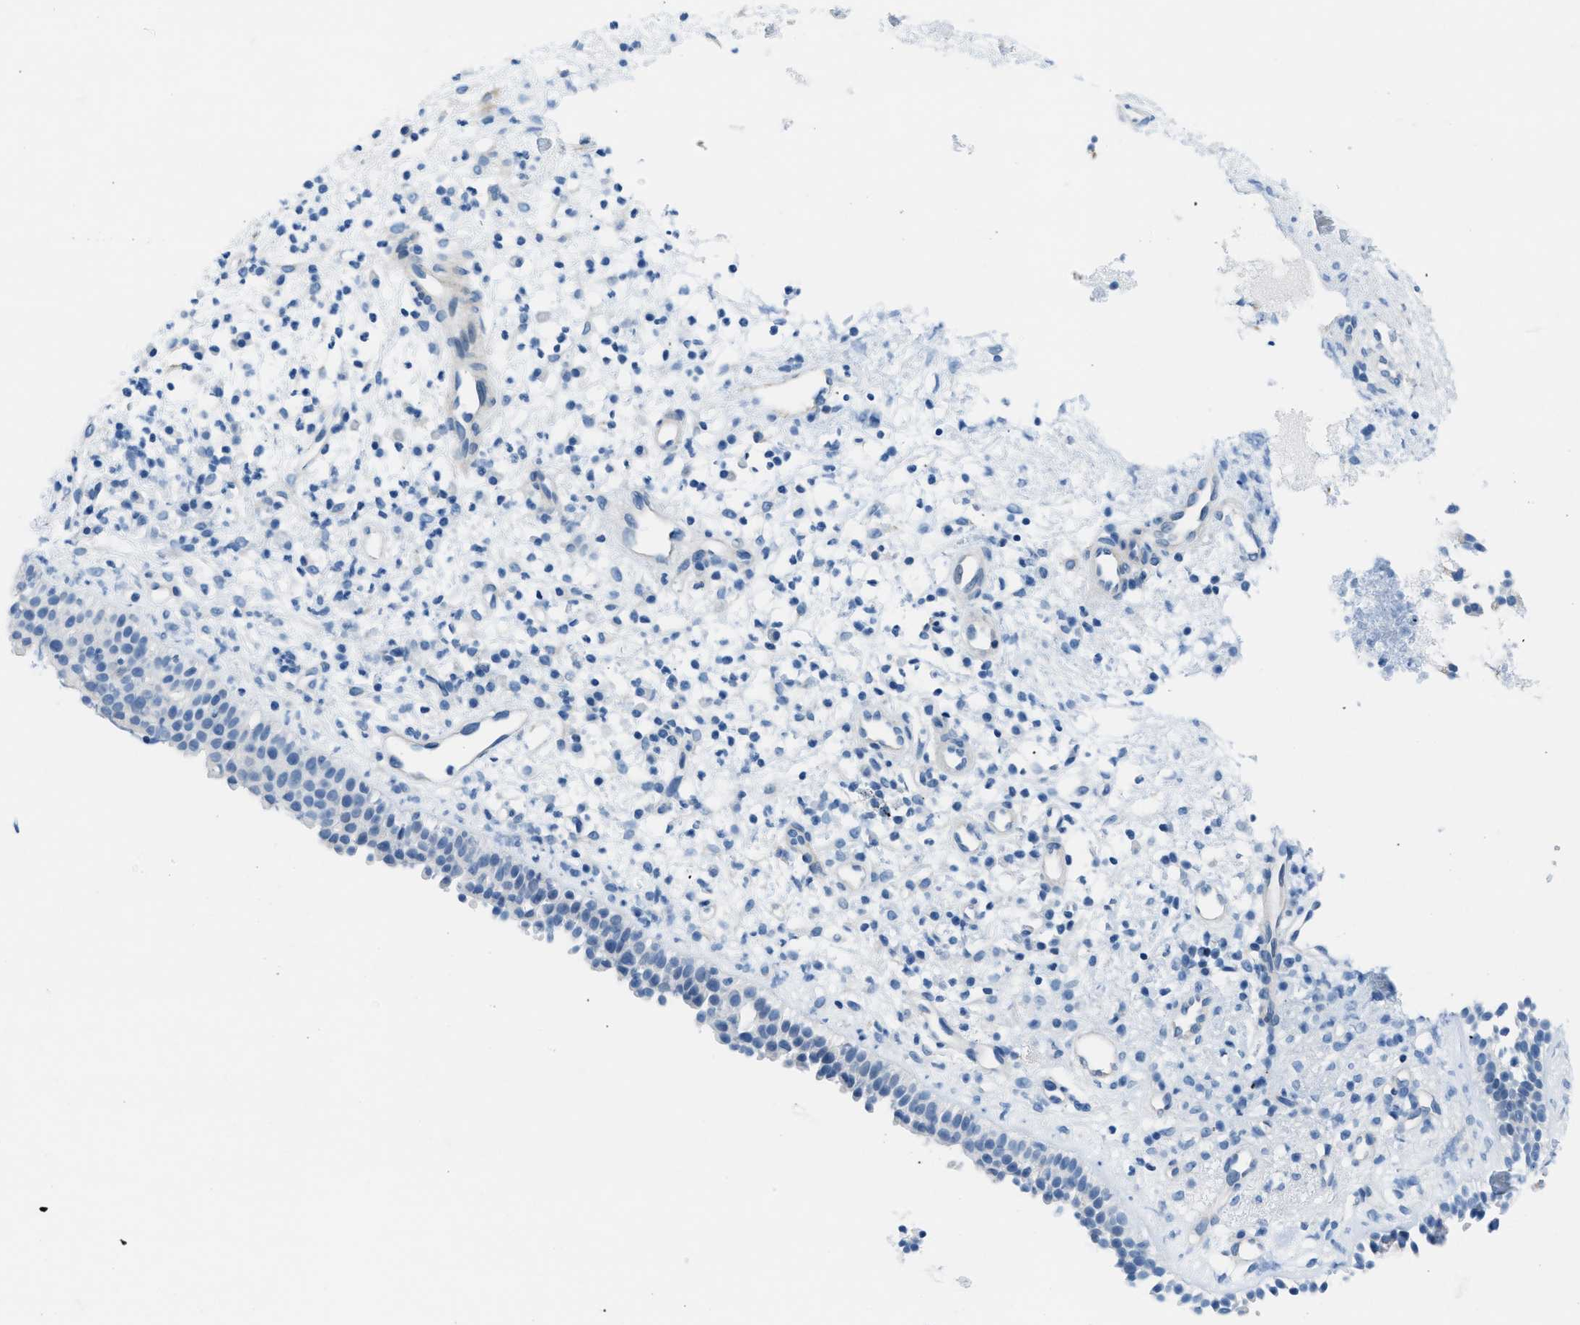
{"staining": {"intensity": "weak", "quantity": "25%-75%", "location": "cytoplasmic/membranous"}, "tissue": "nasopharynx", "cell_type": "Respiratory epithelial cells", "image_type": "normal", "snomed": [{"axis": "morphology", "description": "Normal tissue, NOS"}, {"axis": "topography", "description": "Nasopharynx"}], "caption": "This is an image of IHC staining of benign nasopharynx, which shows weak positivity in the cytoplasmic/membranous of respiratory epithelial cells.", "gene": "ASGR1", "patient": {"sex": "male", "age": 21}}